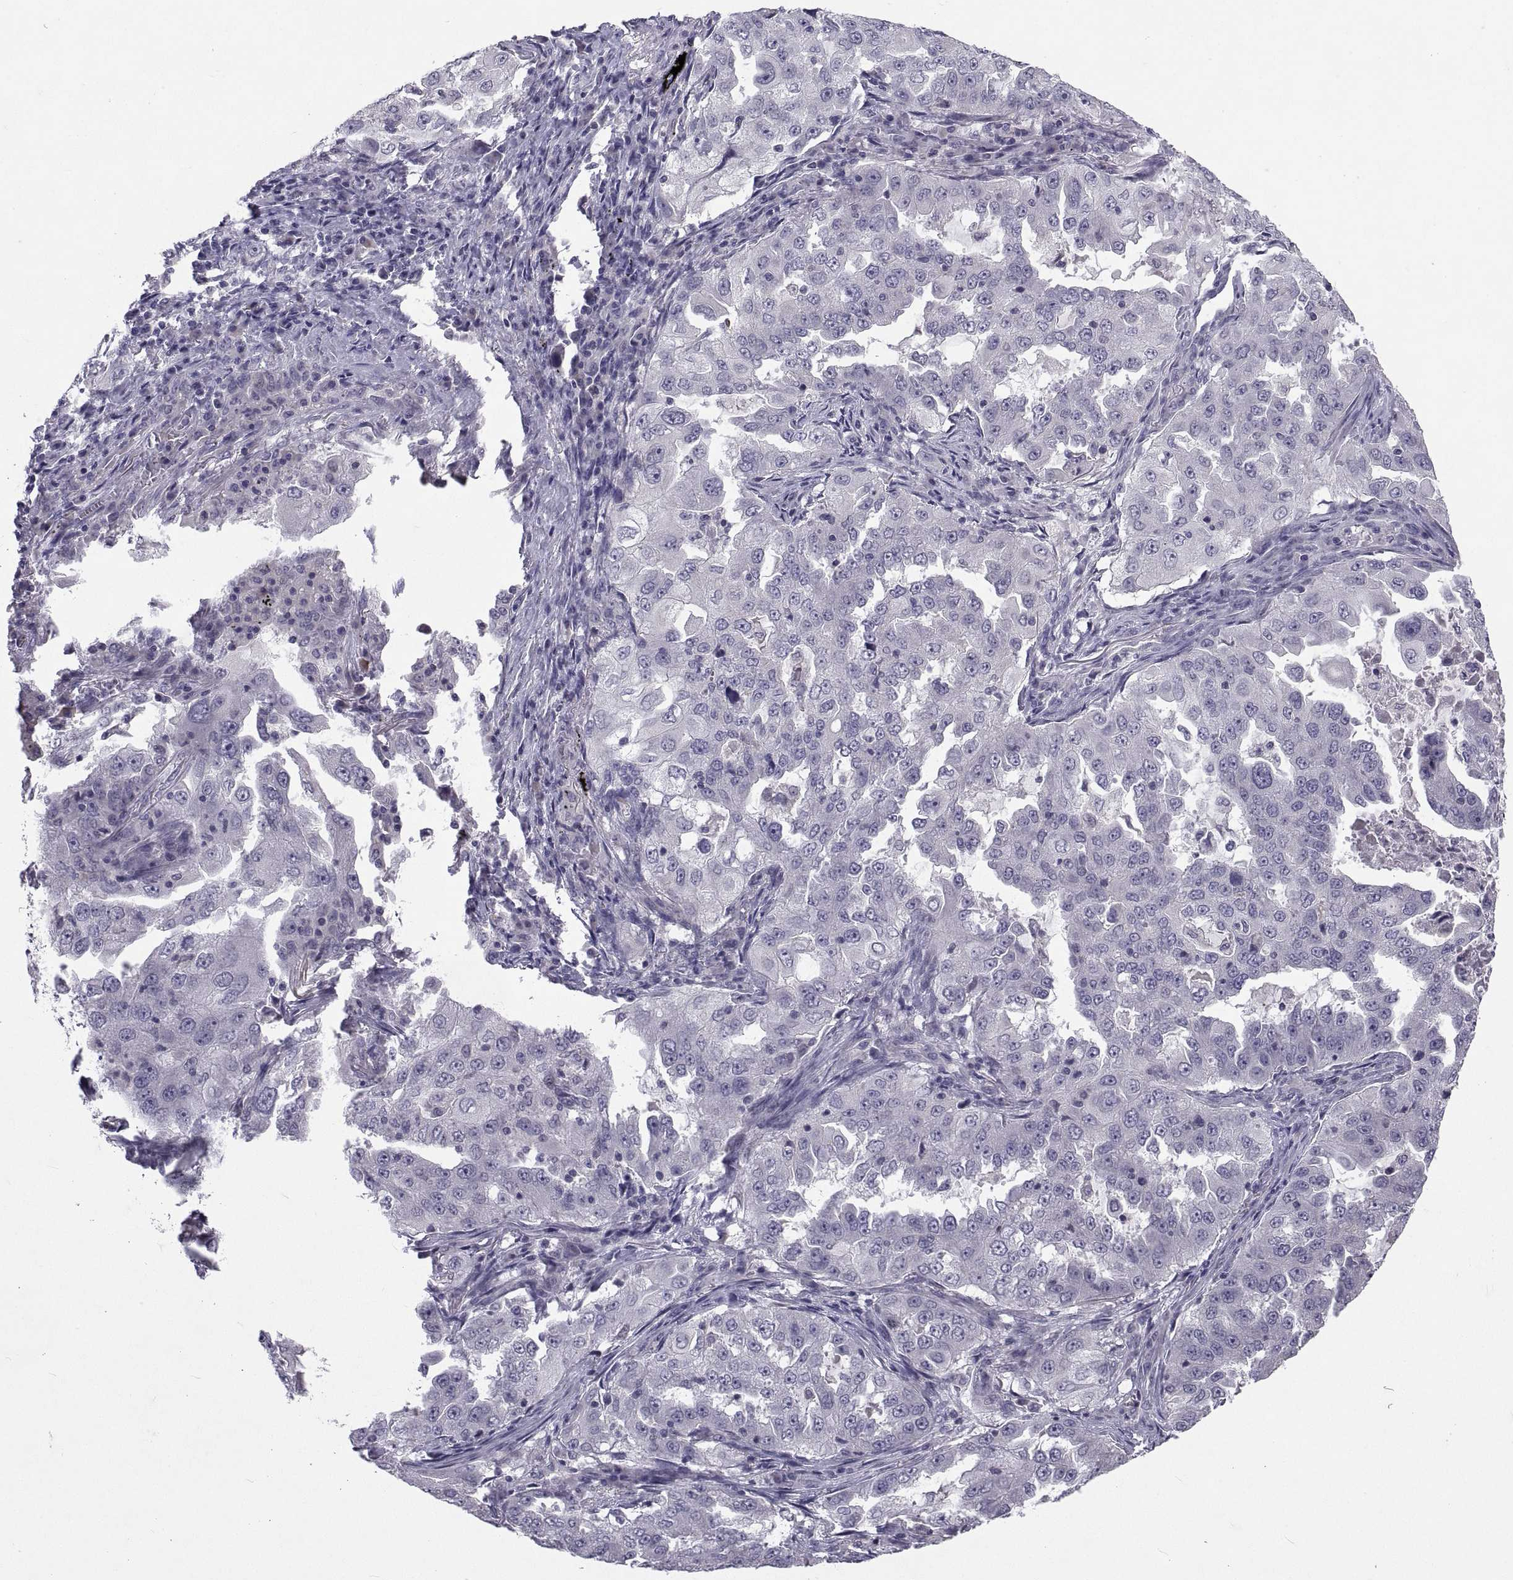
{"staining": {"intensity": "negative", "quantity": "none", "location": "none"}, "tissue": "lung cancer", "cell_type": "Tumor cells", "image_type": "cancer", "snomed": [{"axis": "morphology", "description": "Adenocarcinoma, NOS"}, {"axis": "topography", "description": "Lung"}], "caption": "Immunohistochemistry of lung adenocarcinoma displays no positivity in tumor cells. (Stains: DAB (3,3'-diaminobenzidine) immunohistochemistry (IHC) with hematoxylin counter stain, Microscopy: brightfield microscopy at high magnification).", "gene": "NPTX2", "patient": {"sex": "female", "age": 61}}